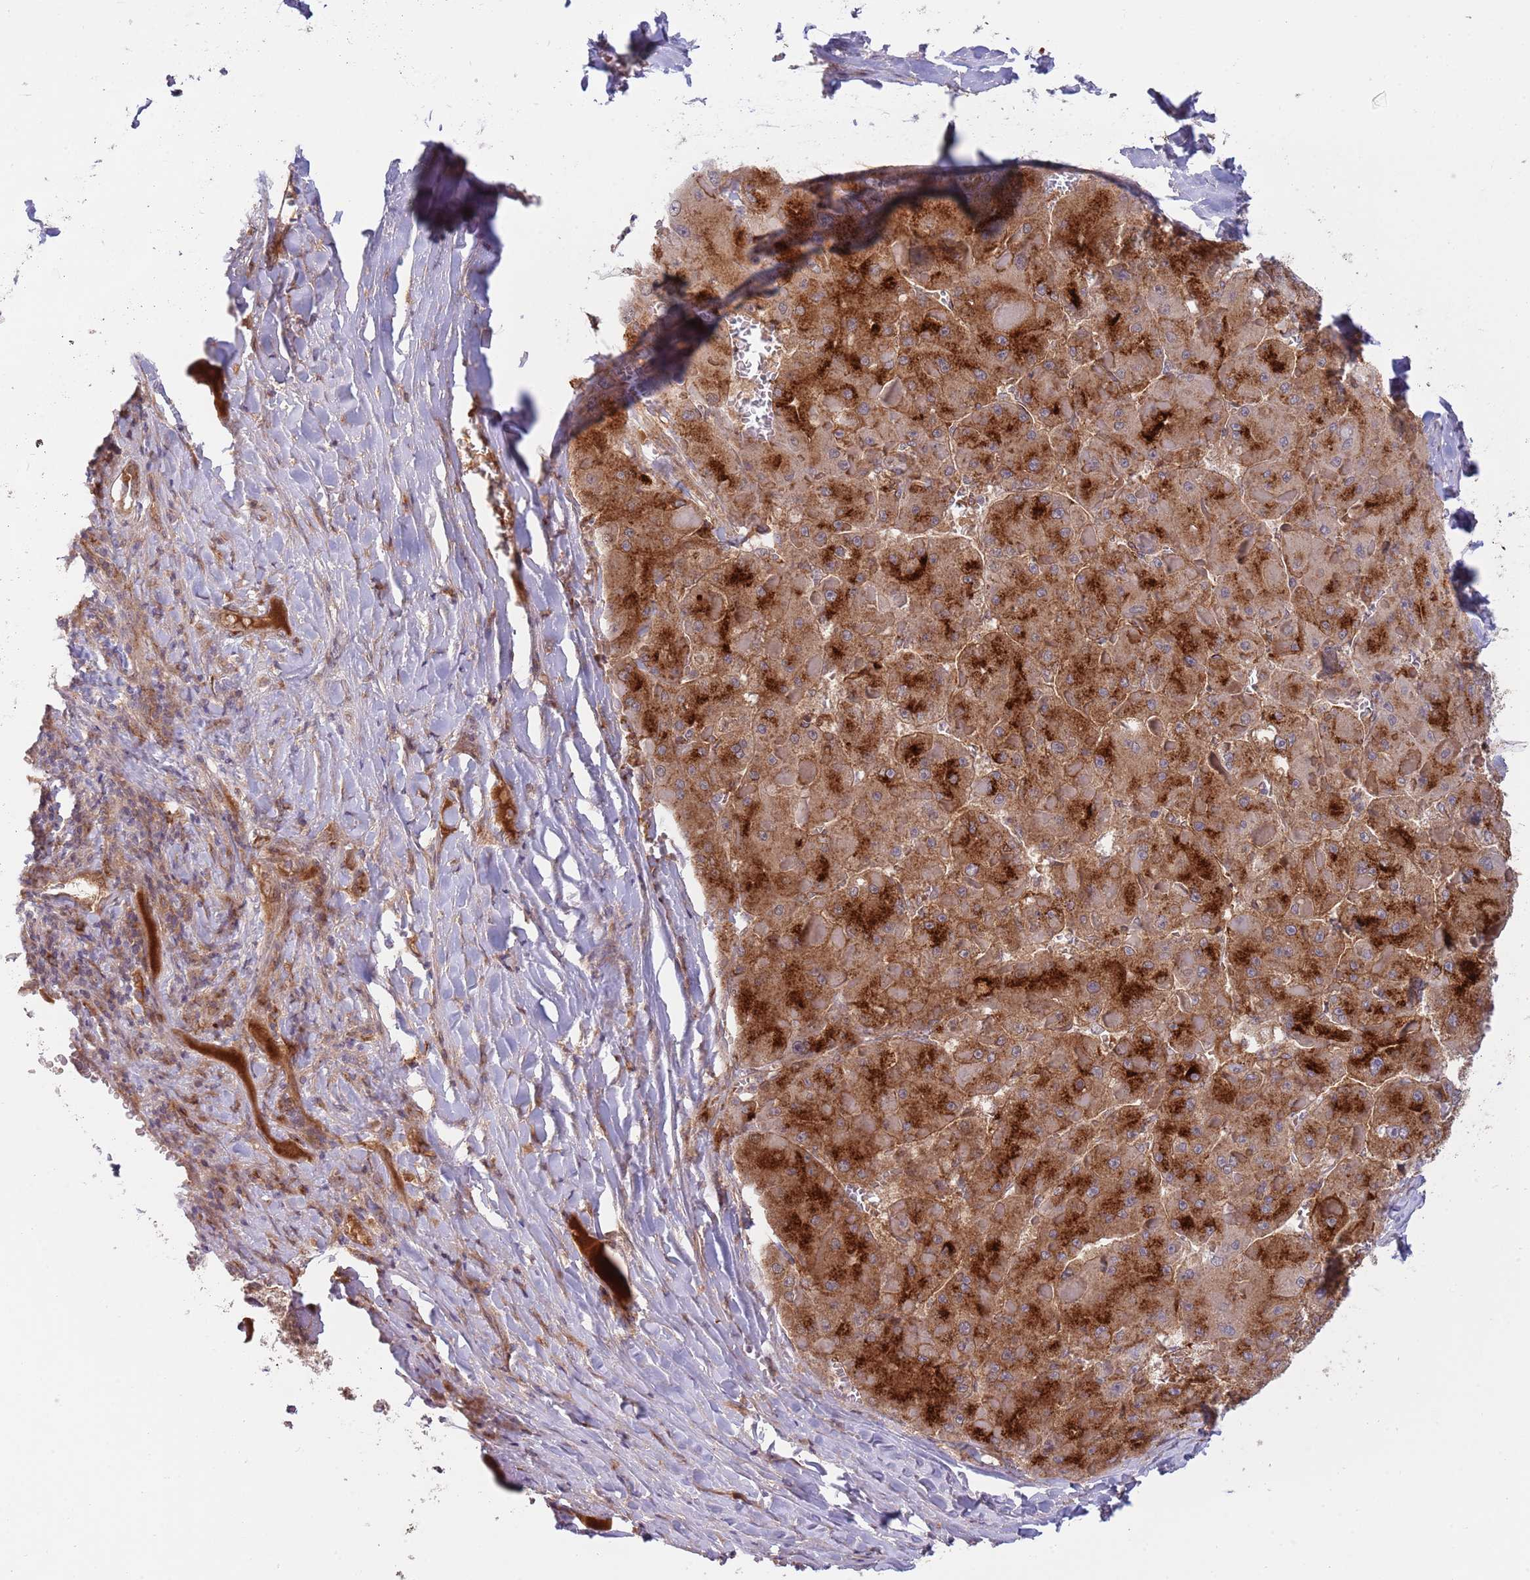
{"staining": {"intensity": "strong", "quantity": ">75%", "location": "cytoplasmic/membranous"}, "tissue": "liver cancer", "cell_type": "Tumor cells", "image_type": "cancer", "snomed": [{"axis": "morphology", "description": "Carcinoma, Hepatocellular, NOS"}, {"axis": "topography", "description": "Liver"}], "caption": "Human hepatocellular carcinoma (liver) stained with a brown dye exhibits strong cytoplasmic/membranous positive expression in about >75% of tumor cells.", "gene": "BTBD7", "patient": {"sex": "female", "age": 73}}